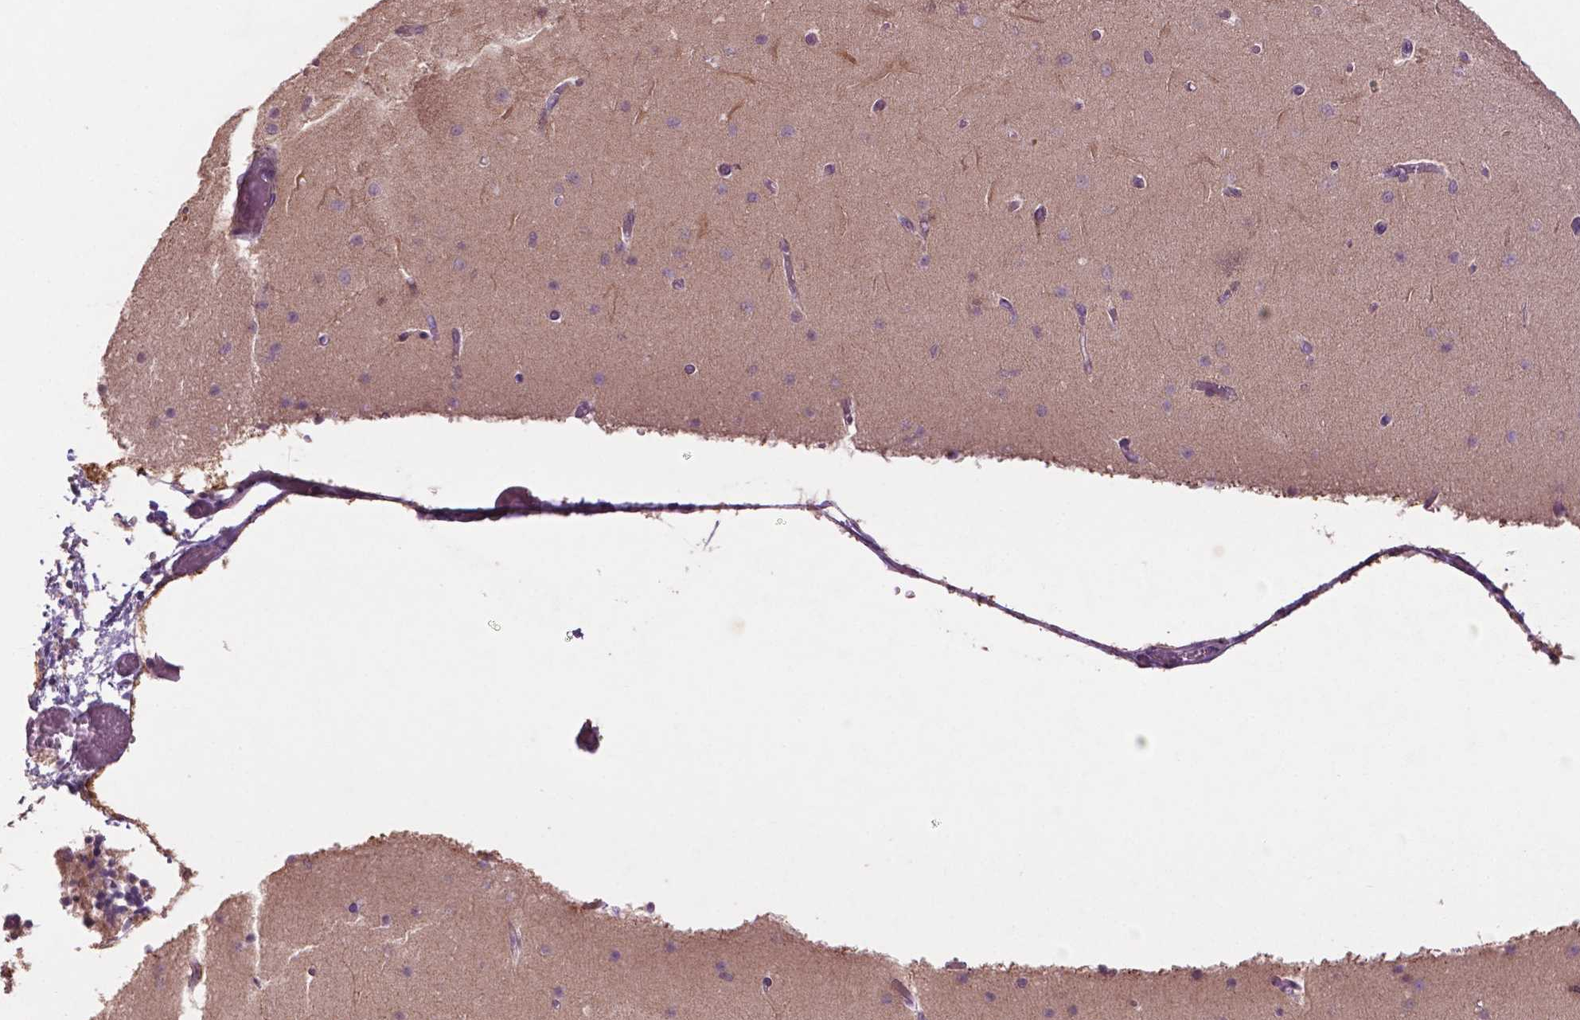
{"staining": {"intensity": "weak", "quantity": ">75%", "location": "cytoplasmic/membranous"}, "tissue": "cerebellum", "cell_type": "Cells in granular layer", "image_type": "normal", "snomed": [{"axis": "morphology", "description": "Normal tissue, NOS"}, {"axis": "topography", "description": "Cerebellum"}], "caption": "Protein analysis of normal cerebellum shows weak cytoplasmic/membranous staining in about >75% of cells in granular layer. The staining is performed using DAB brown chromogen to label protein expression. The nuclei are counter-stained blue using hematoxylin.", "gene": "ARL5C", "patient": {"sex": "female", "age": 28}}